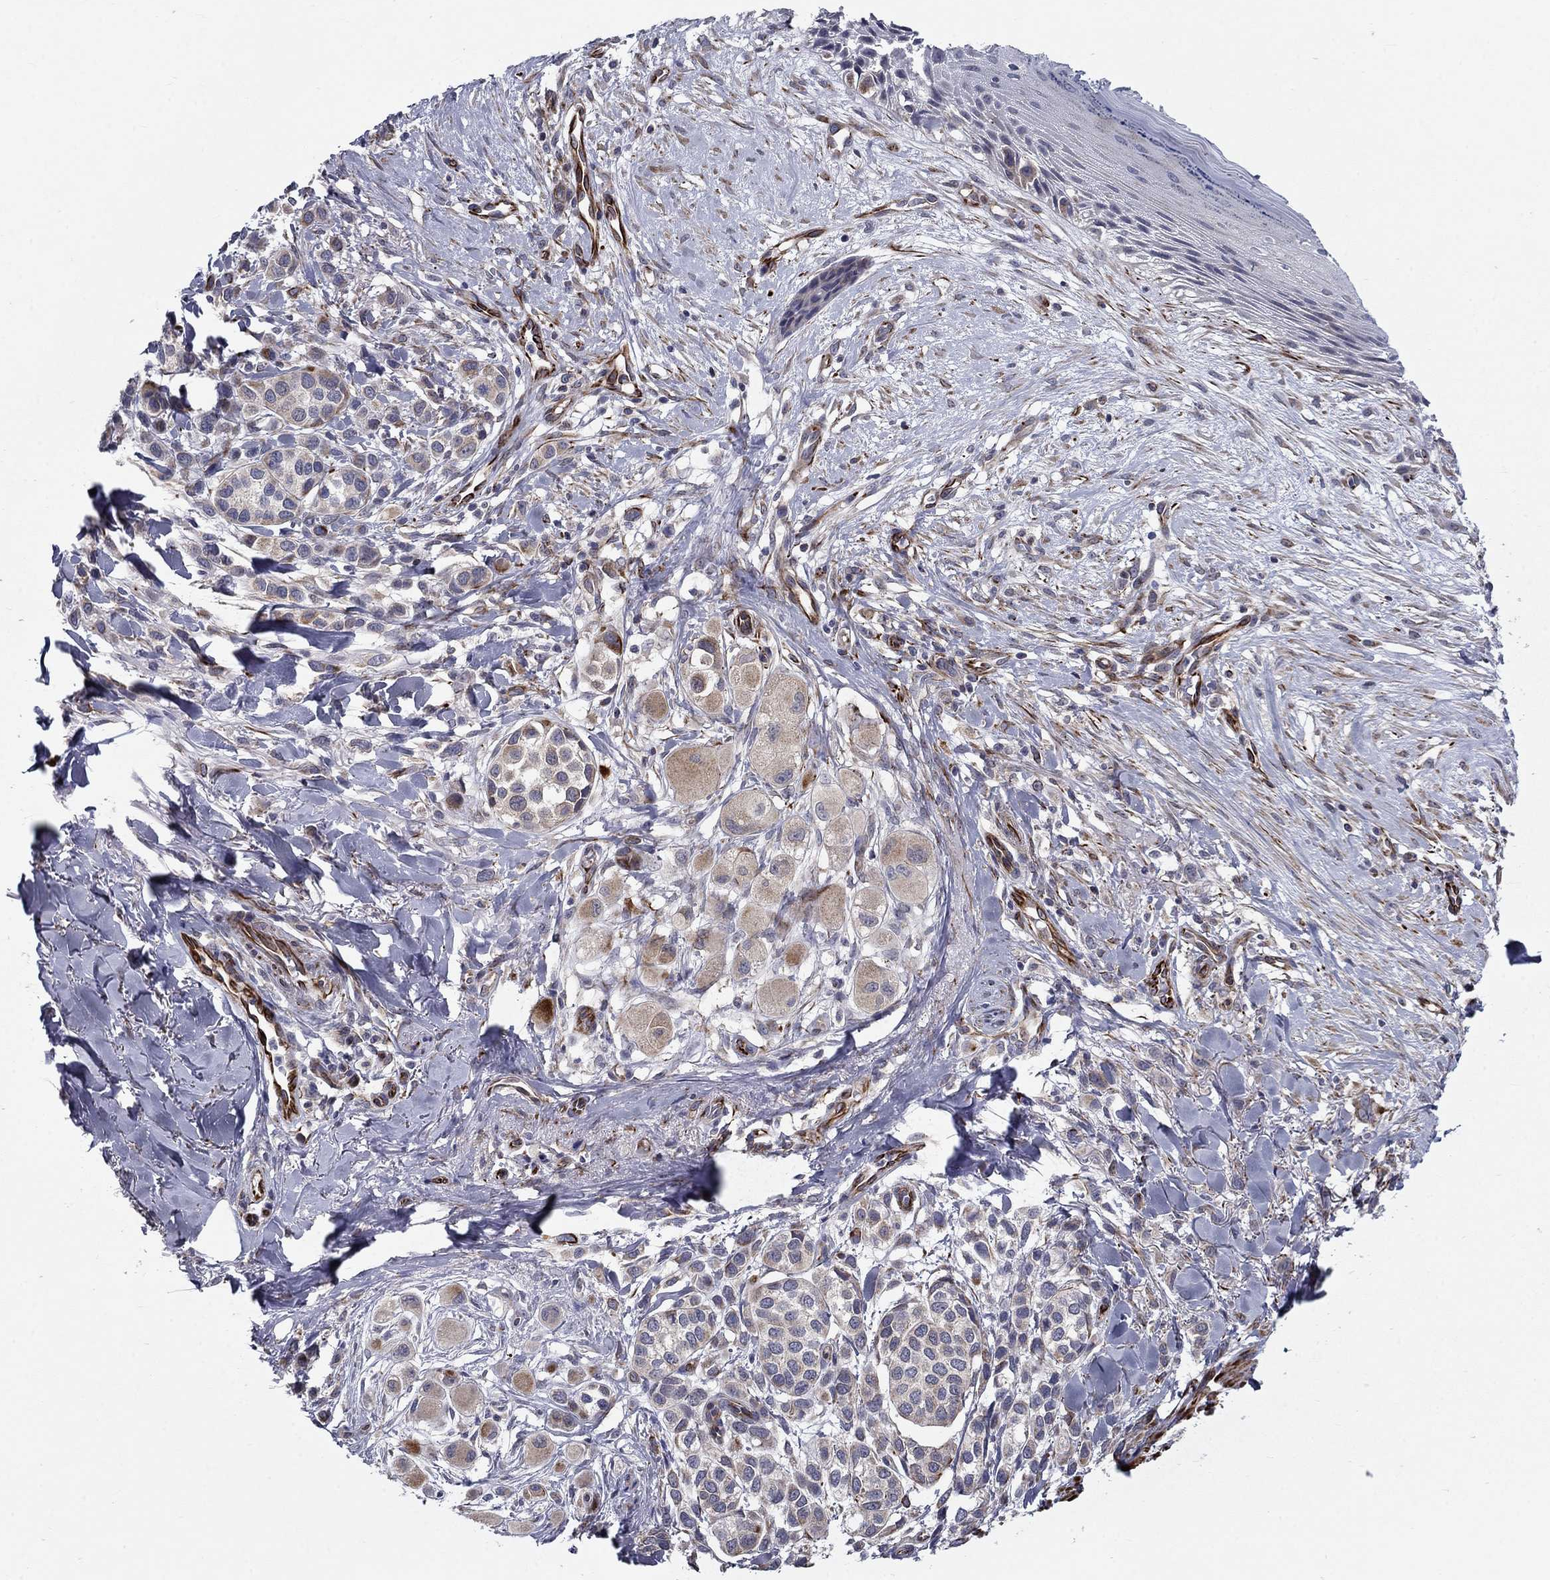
{"staining": {"intensity": "moderate", "quantity": "<25%", "location": "cytoplasmic/membranous"}, "tissue": "melanoma", "cell_type": "Tumor cells", "image_type": "cancer", "snomed": [{"axis": "morphology", "description": "Malignant melanoma, NOS"}, {"axis": "topography", "description": "Skin"}], "caption": "A brown stain labels moderate cytoplasmic/membranous staining of a protein in human malignant melanoma tumor cells.", "gene": "LACTB2", "patient": {"sex": "male", "age": 57}}